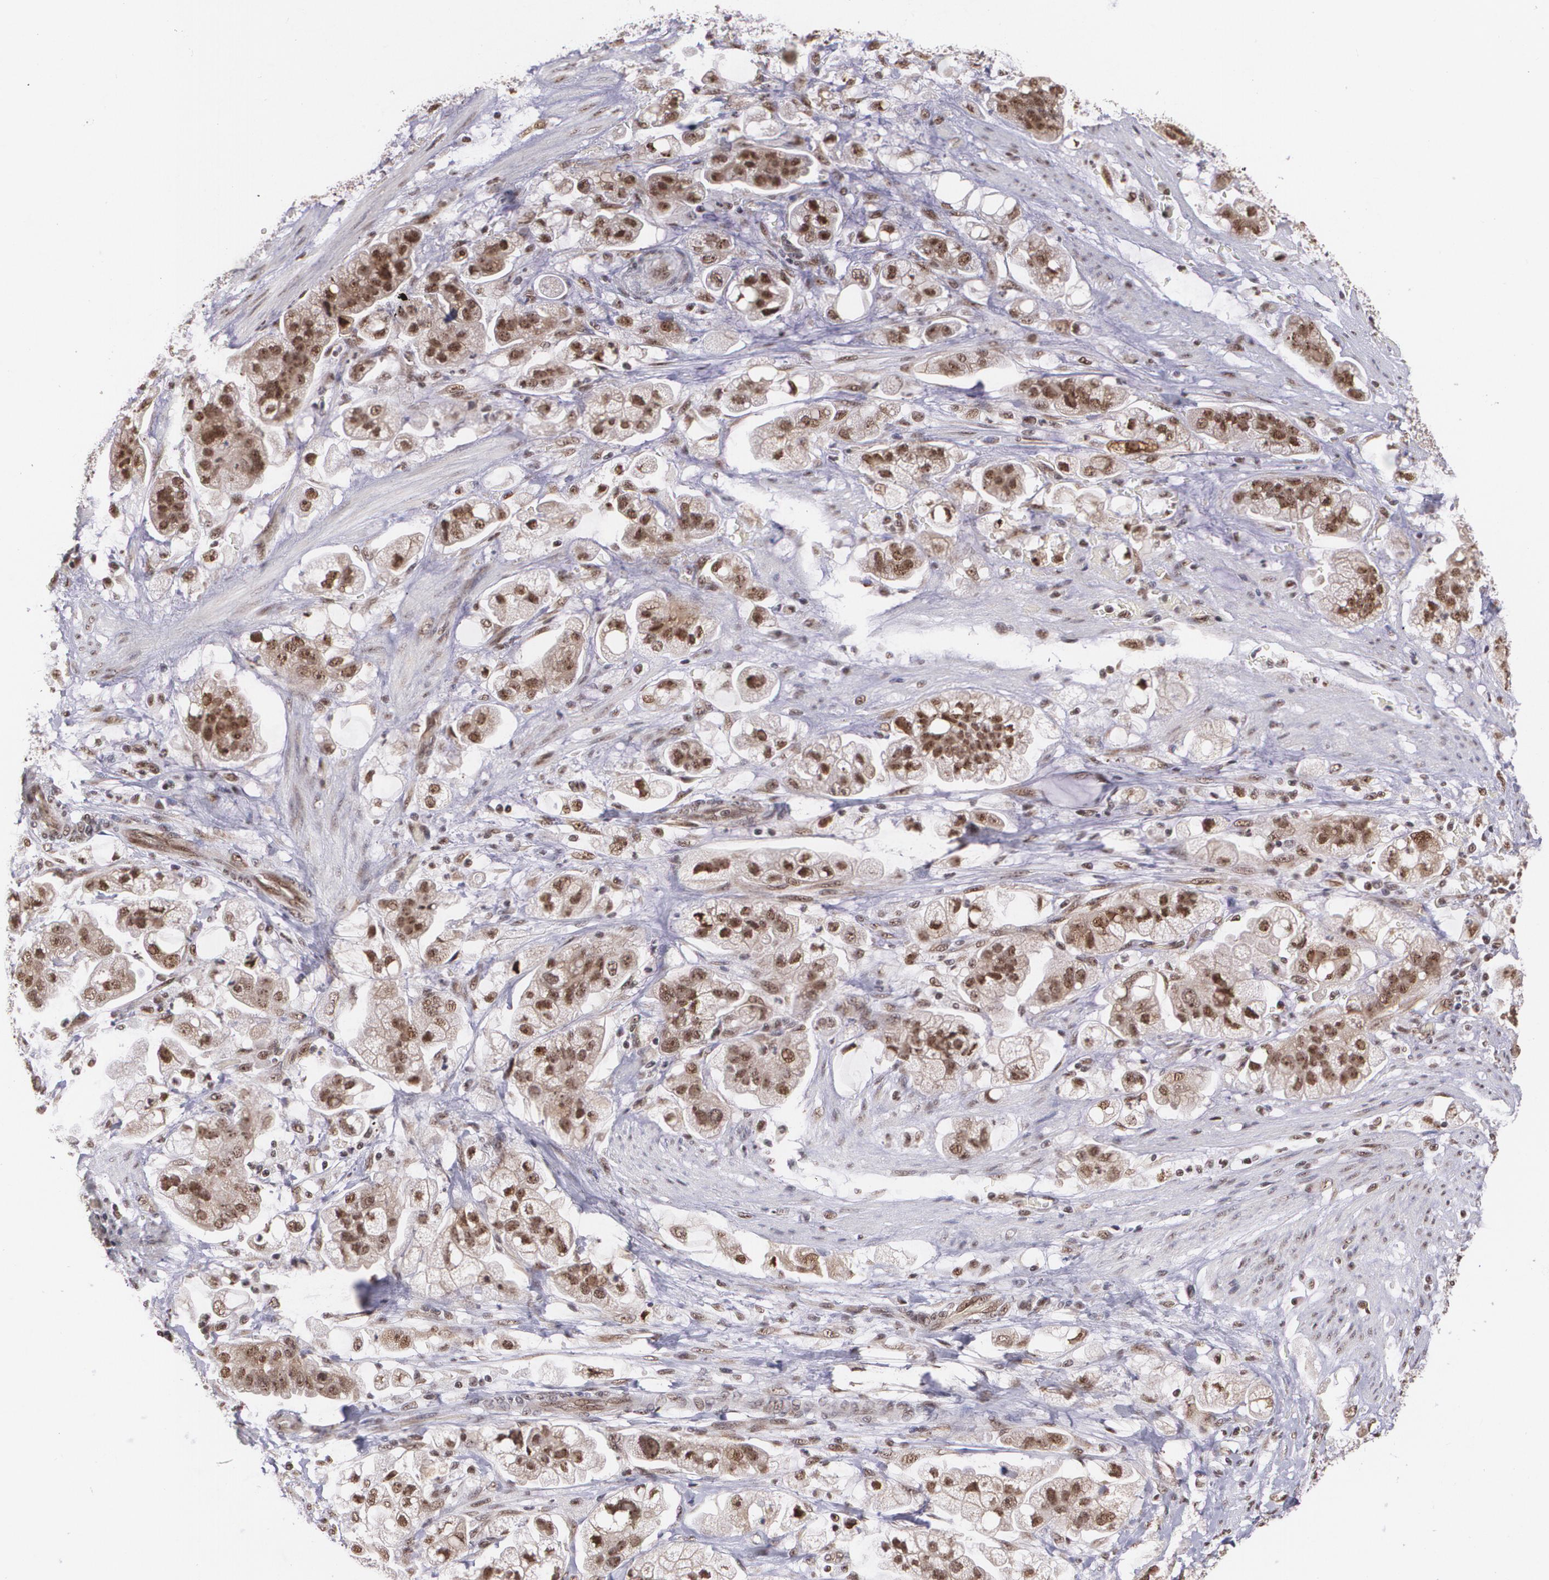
{"staining": {"intensity": "strong", "quantity": ">75%", "location": "cytoplasmic/membranous,nuclear"}, "tissue": "stomach cancer", "cell_type": "Tumor cells", "image_type": "cancer", "snomed": [{"axis": "morphology", "description": "Adenocarcinoma, NOS"}, {"axis": "topography", "description": "Stomach"}], "caption": "Immunohistochemistry (IHC) staining of stomach cancer (adenocarcinoma), which reveals high levels of strong cytoplasmic/membranous and nuclear positivity in approximately >75% of tumor cells indicating strong cytoplasmic/membranous and nuclear protein staining. The staining was performed using DAB (3,3'-diaminobenzidine) (brown) for protein detection and nuclei were counterstained in hematoxylin (blue).", "gene": "C6orf15", "patient": {"sex": "male", "age": 62}}